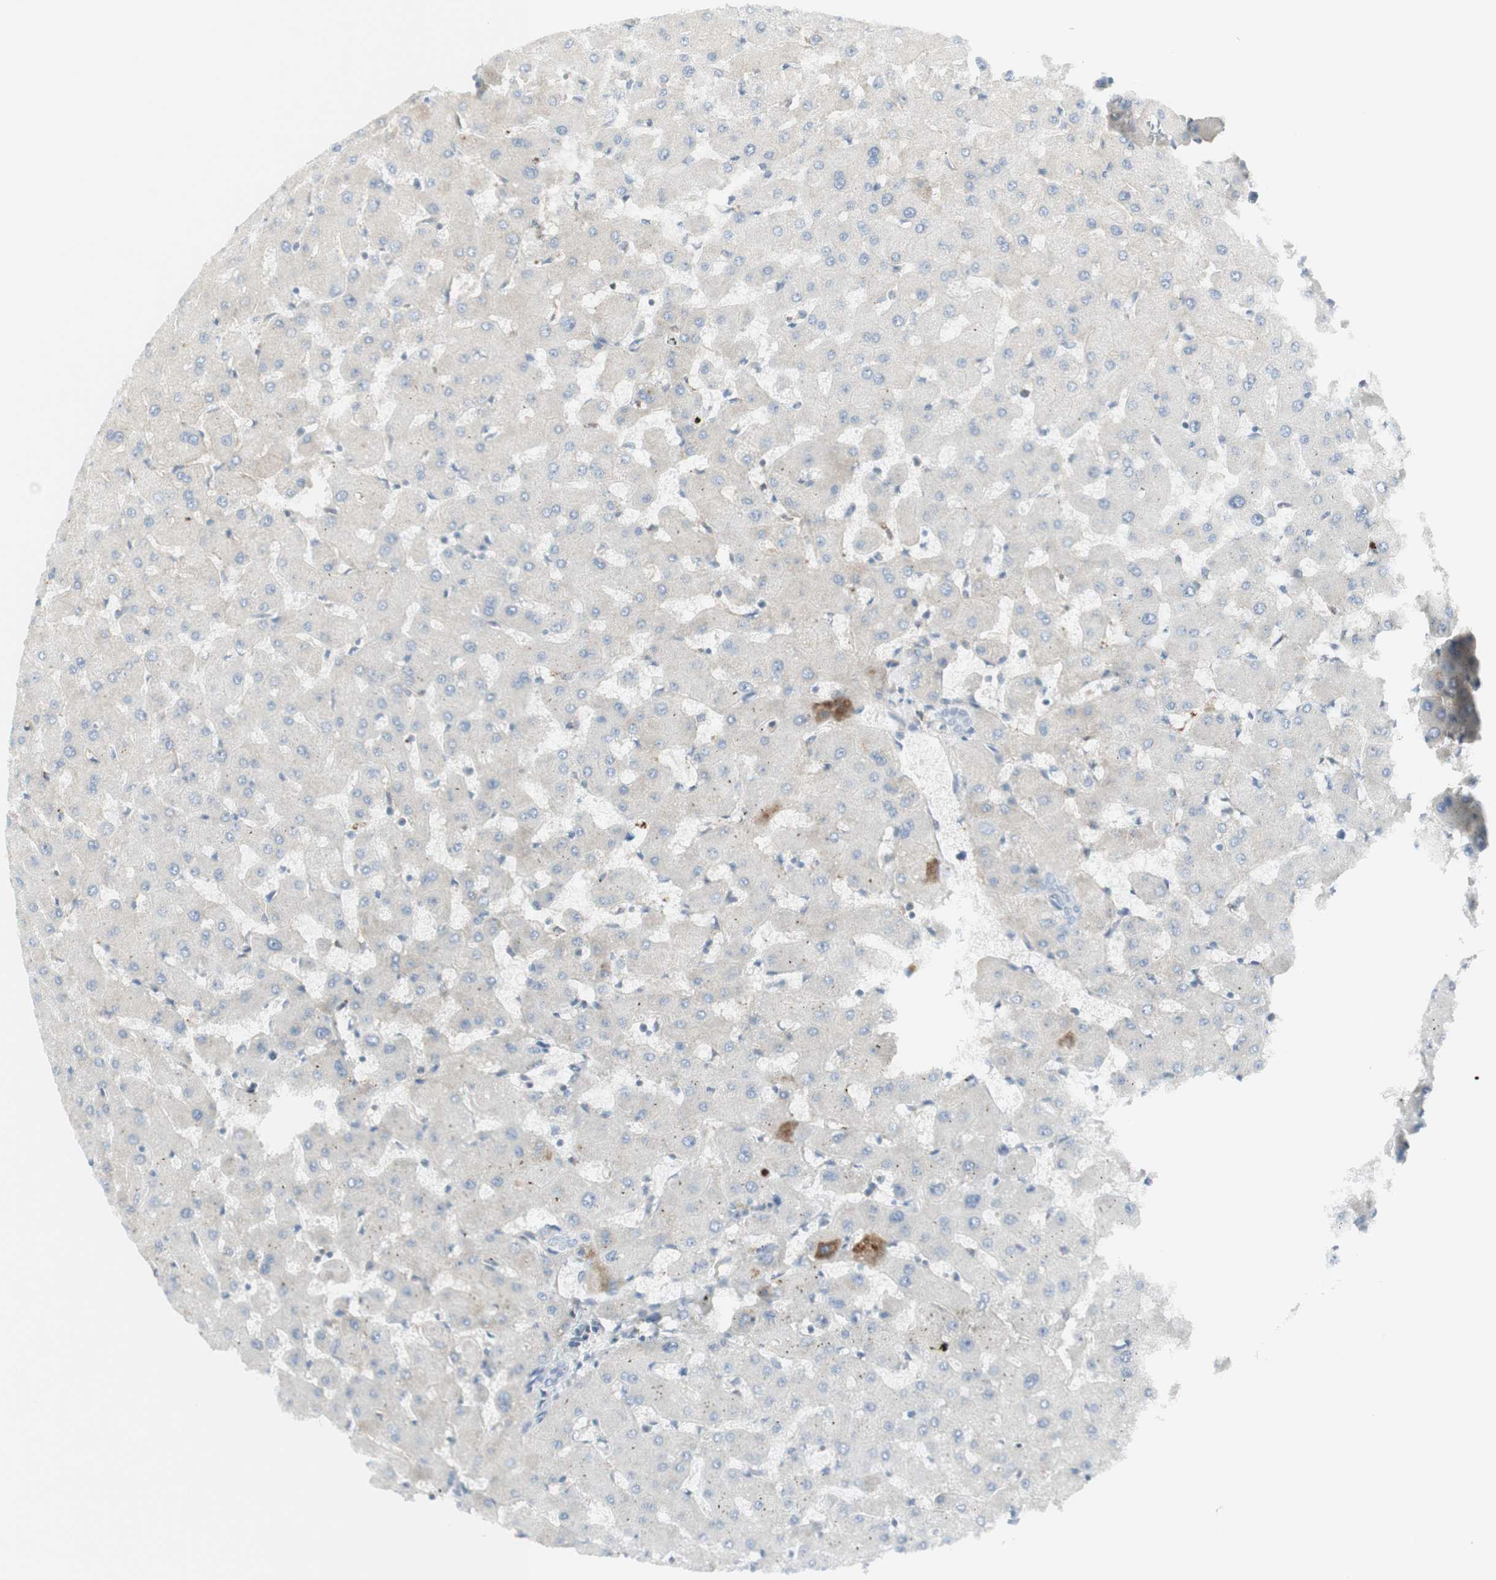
{"staining": {"intensity": "negative", "quantity": "none", "location": "none"}, "tissue": "liver", "cell_type": "Cholangiocytes", "image_type": "normal", "snomed": [{"axis": "morphology", "description": "Normal tissue, NOS"}, {"axis": "topography", "description": "Liver"}], "caption": "An immunohistochemistry (IHC) micrograph of normal liver is shown. There is no staining in cholangiocytes of liver. (Stains: DAB (3,3'-diaminobenzidine) IHC with hematoxylin counter stain, Microscopy: brightfield microscopy at high magnification).", "gene": "MDK", "patient": {"sex": "female", "age": 63}}